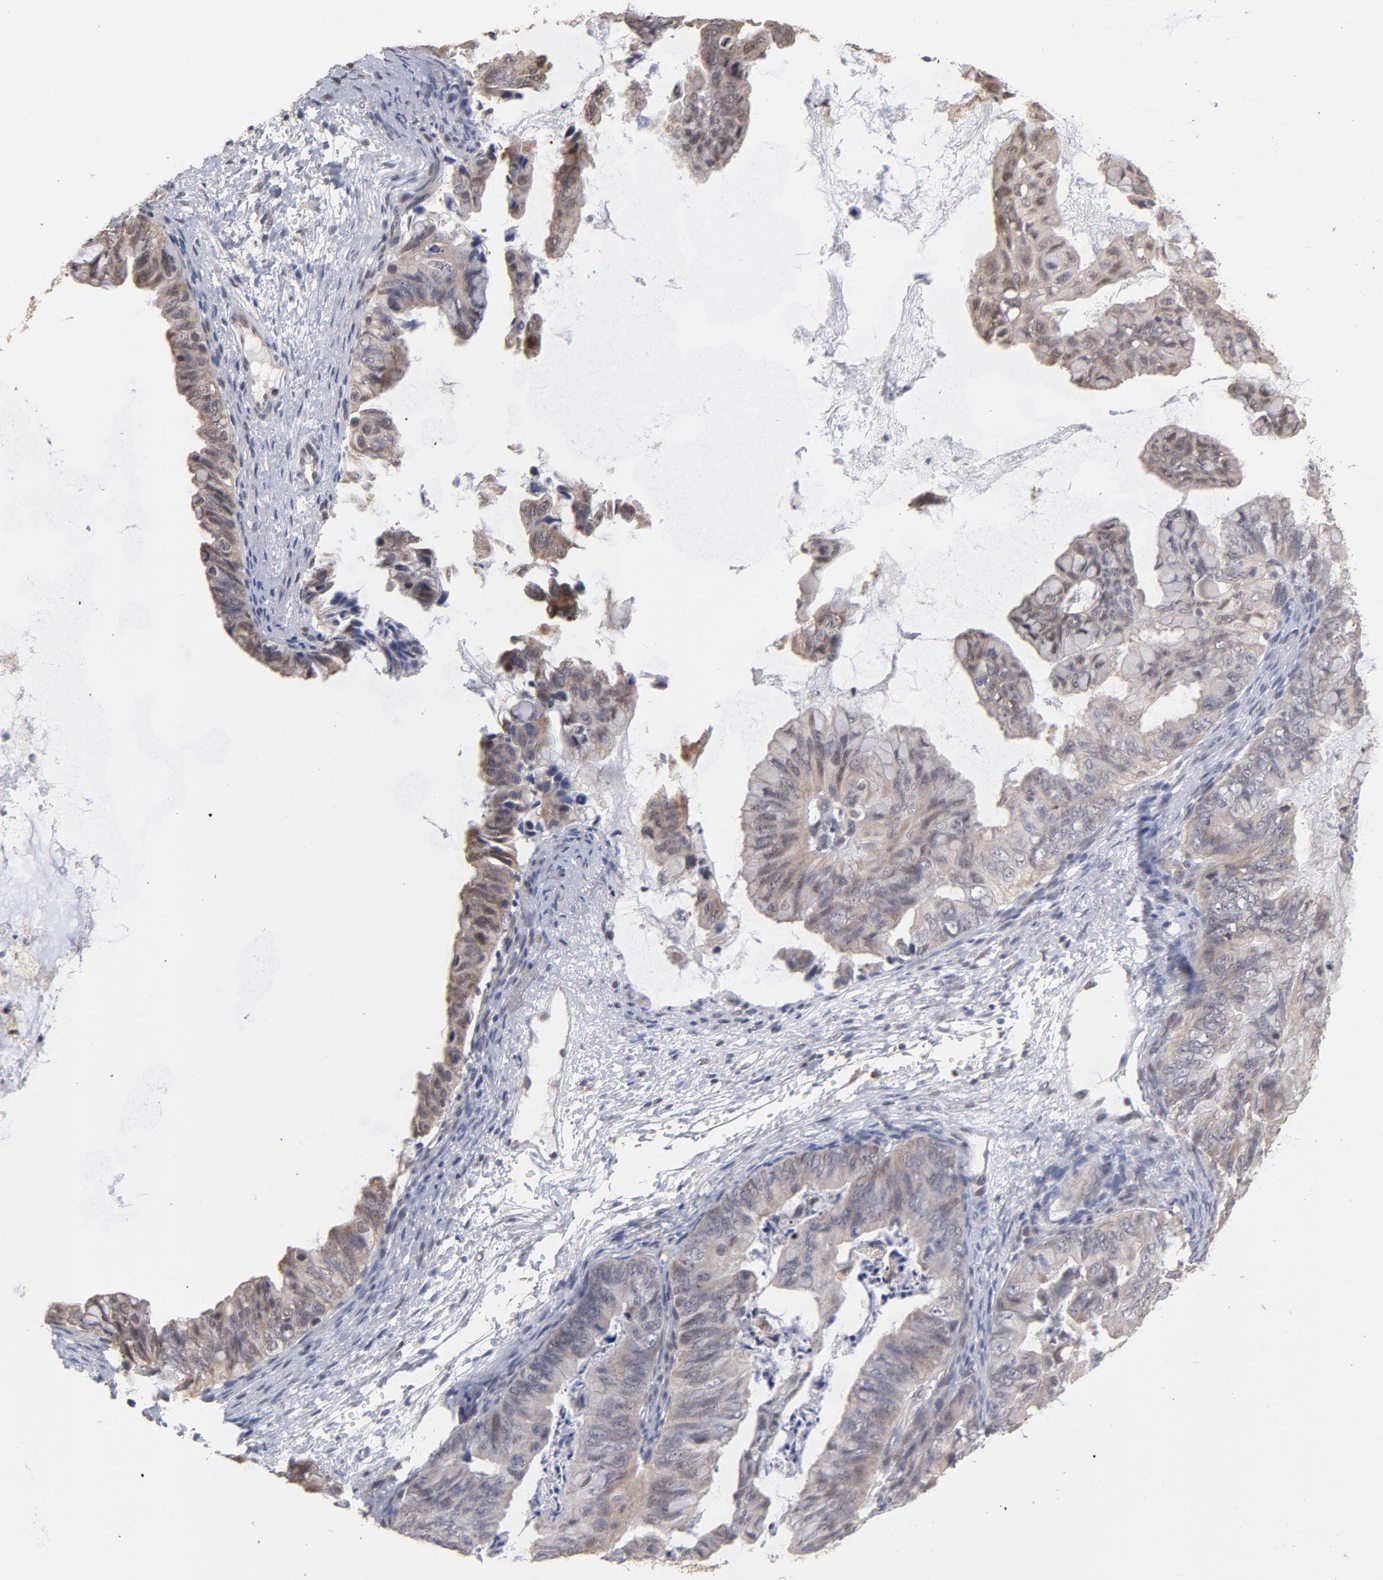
{"staining": {"intensity": "weak", "quantity": "<25%", "location": "cytoplasmic/membranous"}, "tissue": "ovarian cancer", "cell_type": "Tumor cells", "image_type": "cancer", "snomed": [{"axis": "morphology", "description": "Cystadenocarcinoma, mucinous, NOS"}, {"axis": "topography", "description": "Ovary"}], "caption": "IHC micrograph of human ovarian mucinous cystadenocarcinoma stained for a protein (brown), which reveals no staining in tumor cells. (DAB immunohistochemistry (IHC) with hematoxylin counter stain).", "gene": "OAS1", "patient": {"sex": "female", "age": 36}}